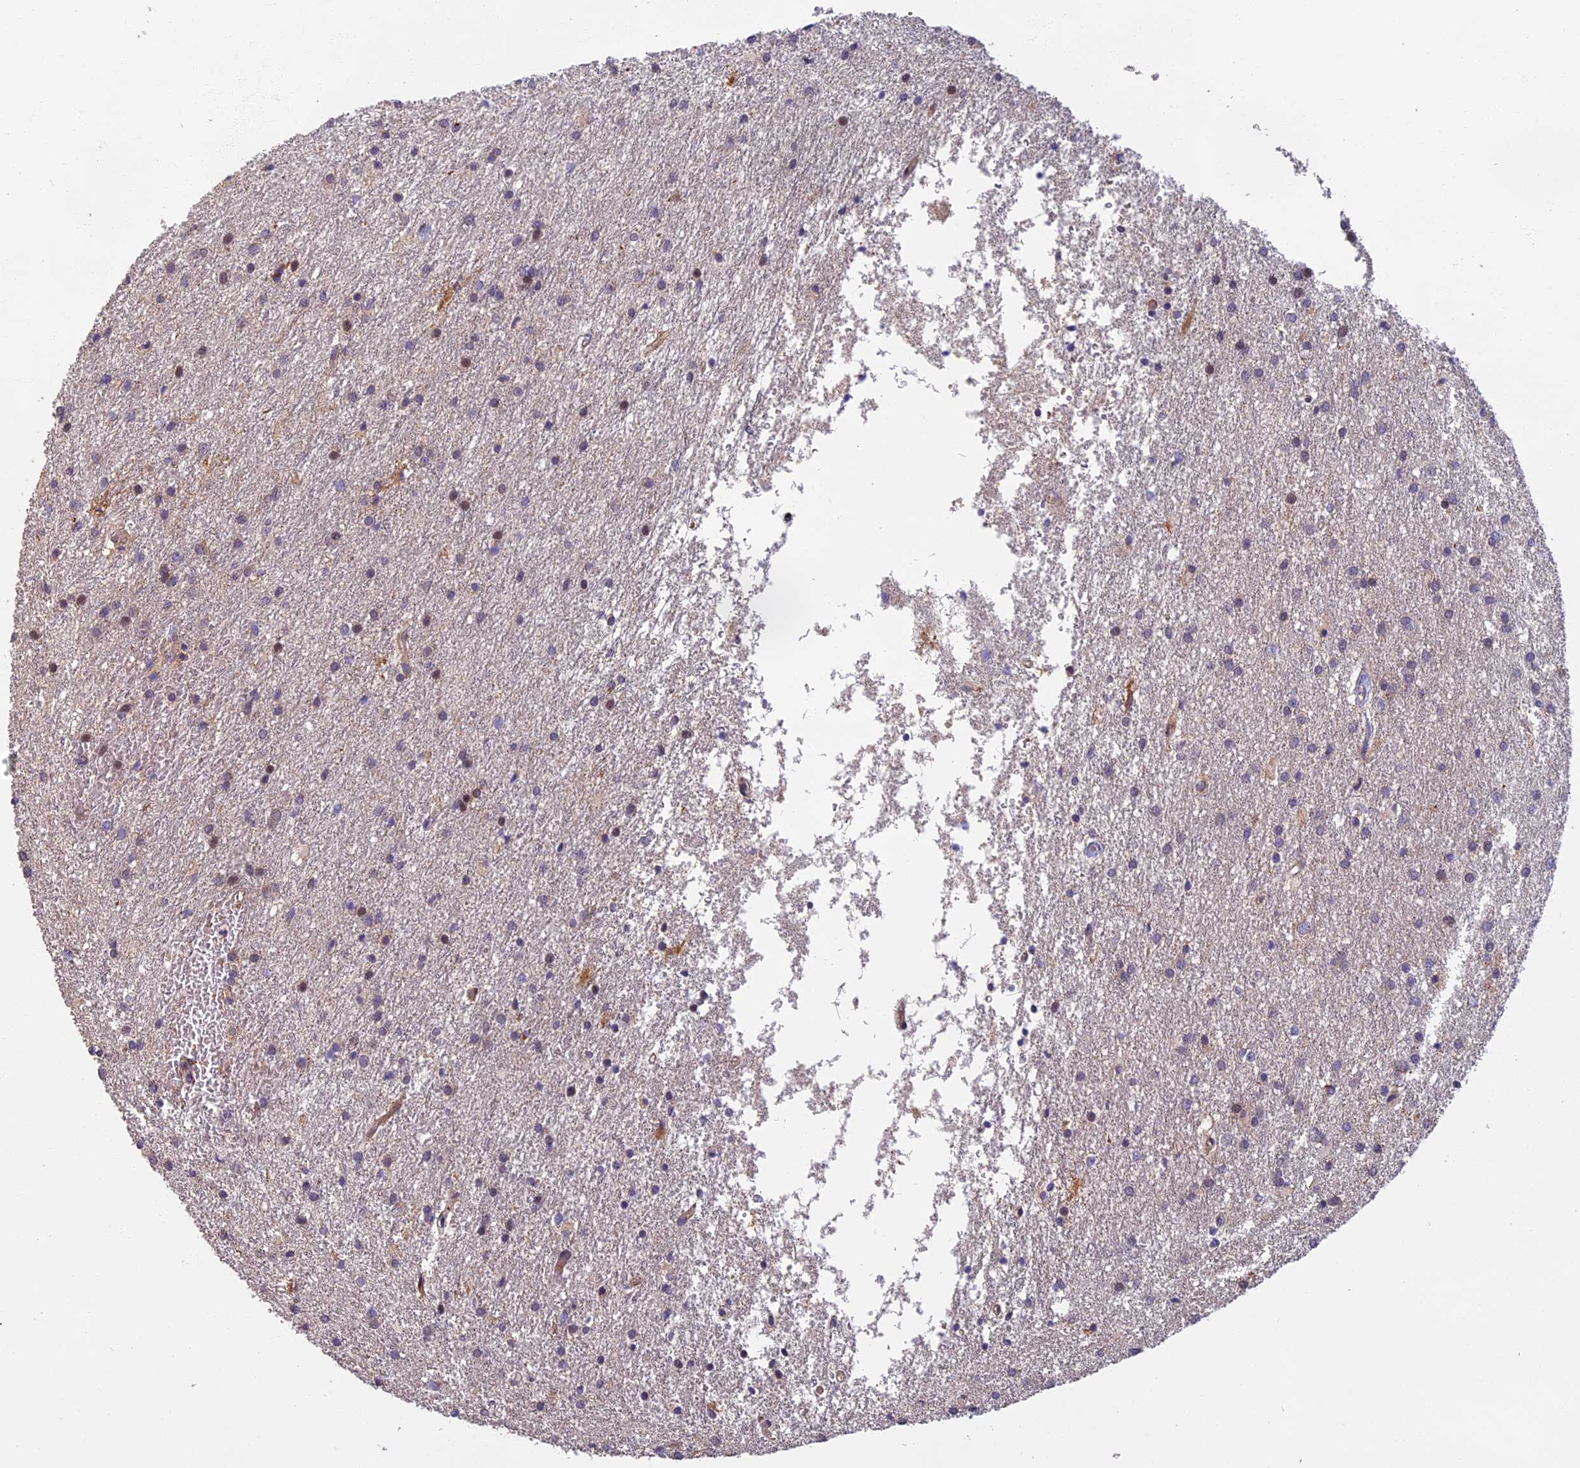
{"staining": {"intensity": "negative", "quantity": "none", "location": "none"}, "tissue": "glioma", "cell_type": "Tumor cells", "image_type": "cancer", "snomed": [{"axis": "morphology", "description": "Glioma, malignant, High grade"}, {"axis": "topography", "description": "Brain"}], "caption": "High power microscopy histopathology image of an immunohistochemistry (IHC) histopathology image of malignant high-grade glioma, revealing no significant positivity in tumor cells.", "gene": "EDAR", "patient": {"sex": "female", "age": 50}}